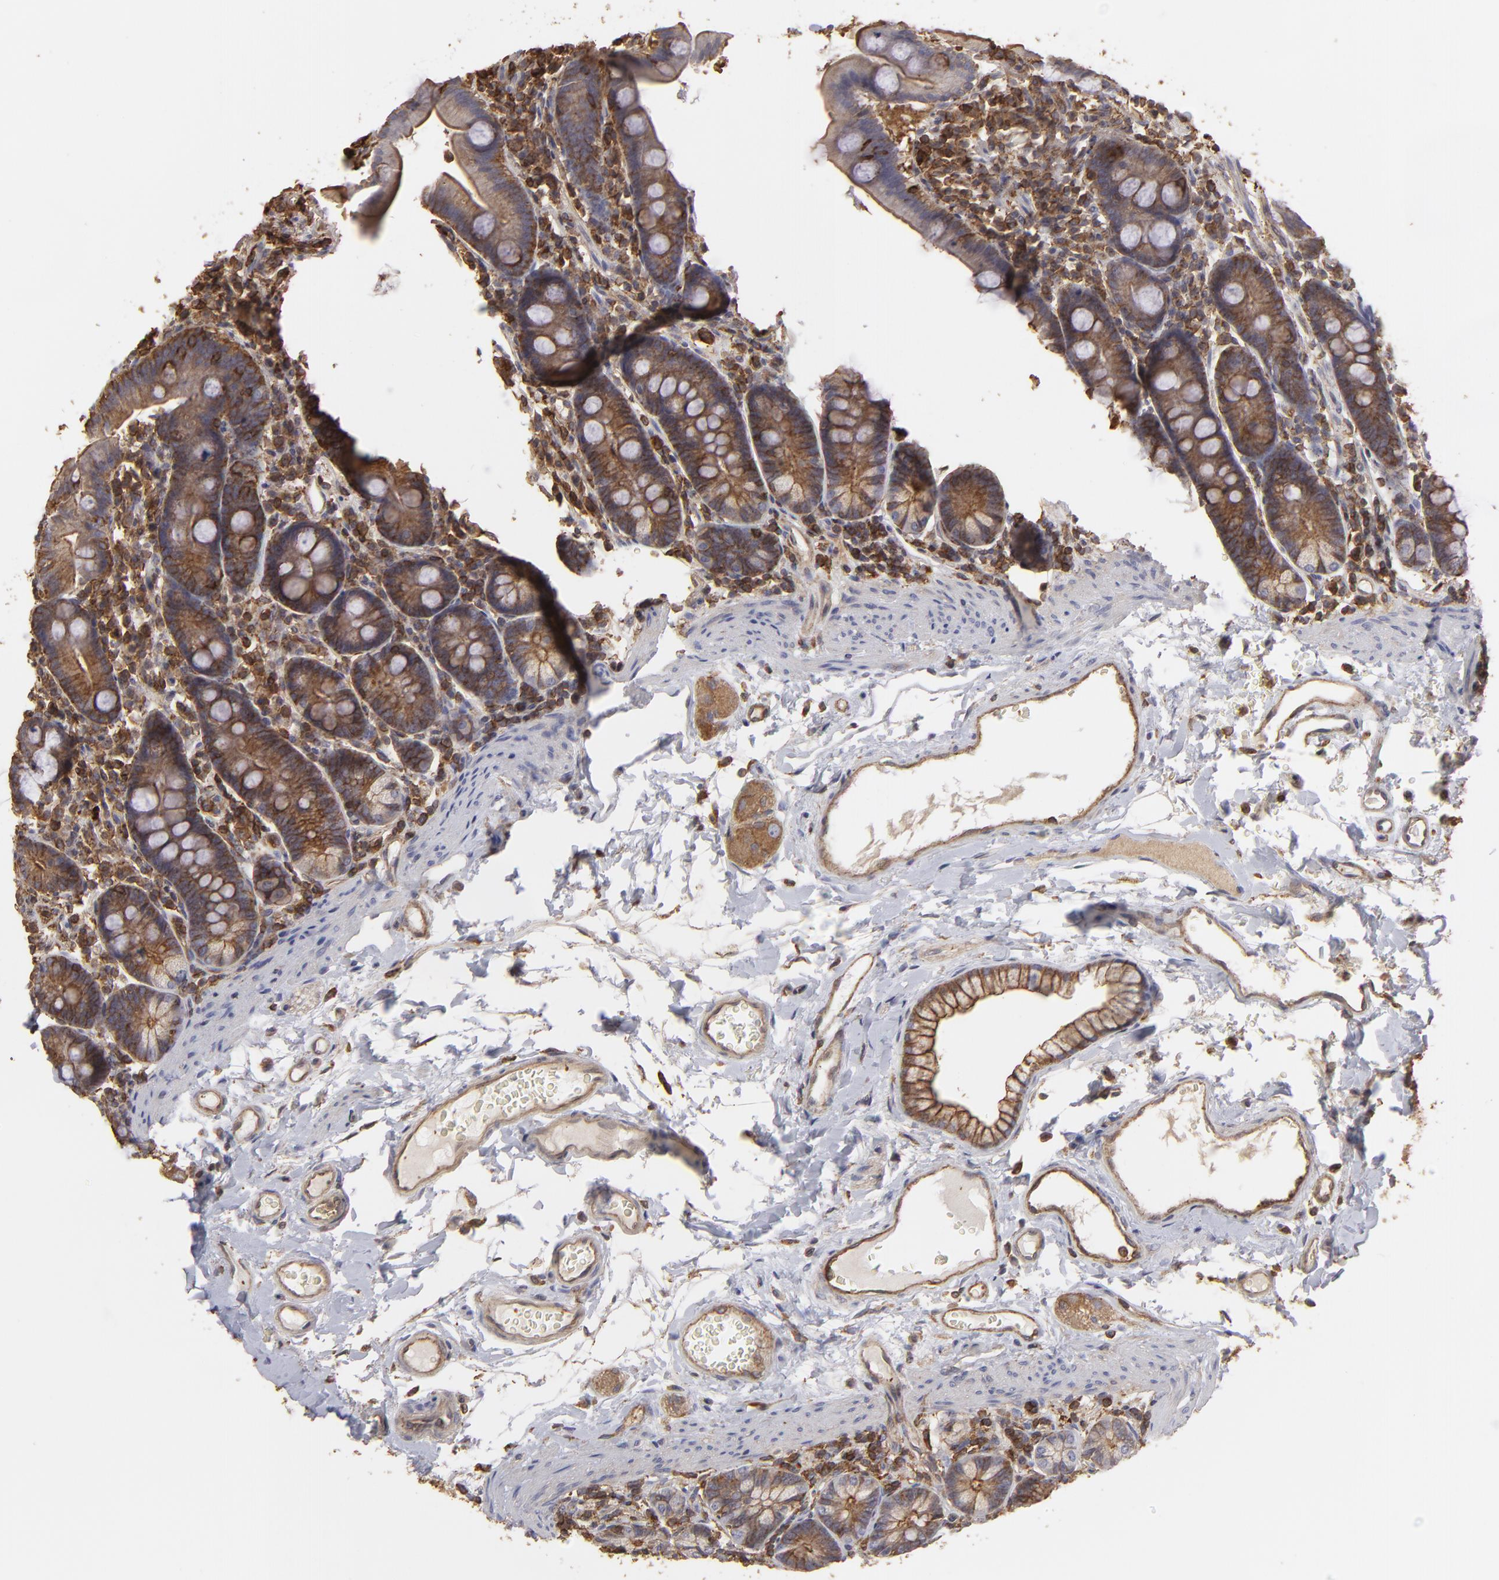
{"staining": {"intensity": "weak", "quantity": ">75%", "location": "cytoplasmic/membranous"}, "tissue": "duodenum", "cell_type": "Glandular cells", "image_type": "normal", "snomed": [{"axis": "morphology", "description": "Normal tissue, NOS"}, {"axis": "topography", "description": "Duodenum"}], "caption": "Immunohistochemical staining of unremarkable human duodenum shows low levels of weak cytoplasmic/membranous staining in about >75% of glandular cells.", "gene": "ACTB", "patient": {"sex": "male", "age": 50}}